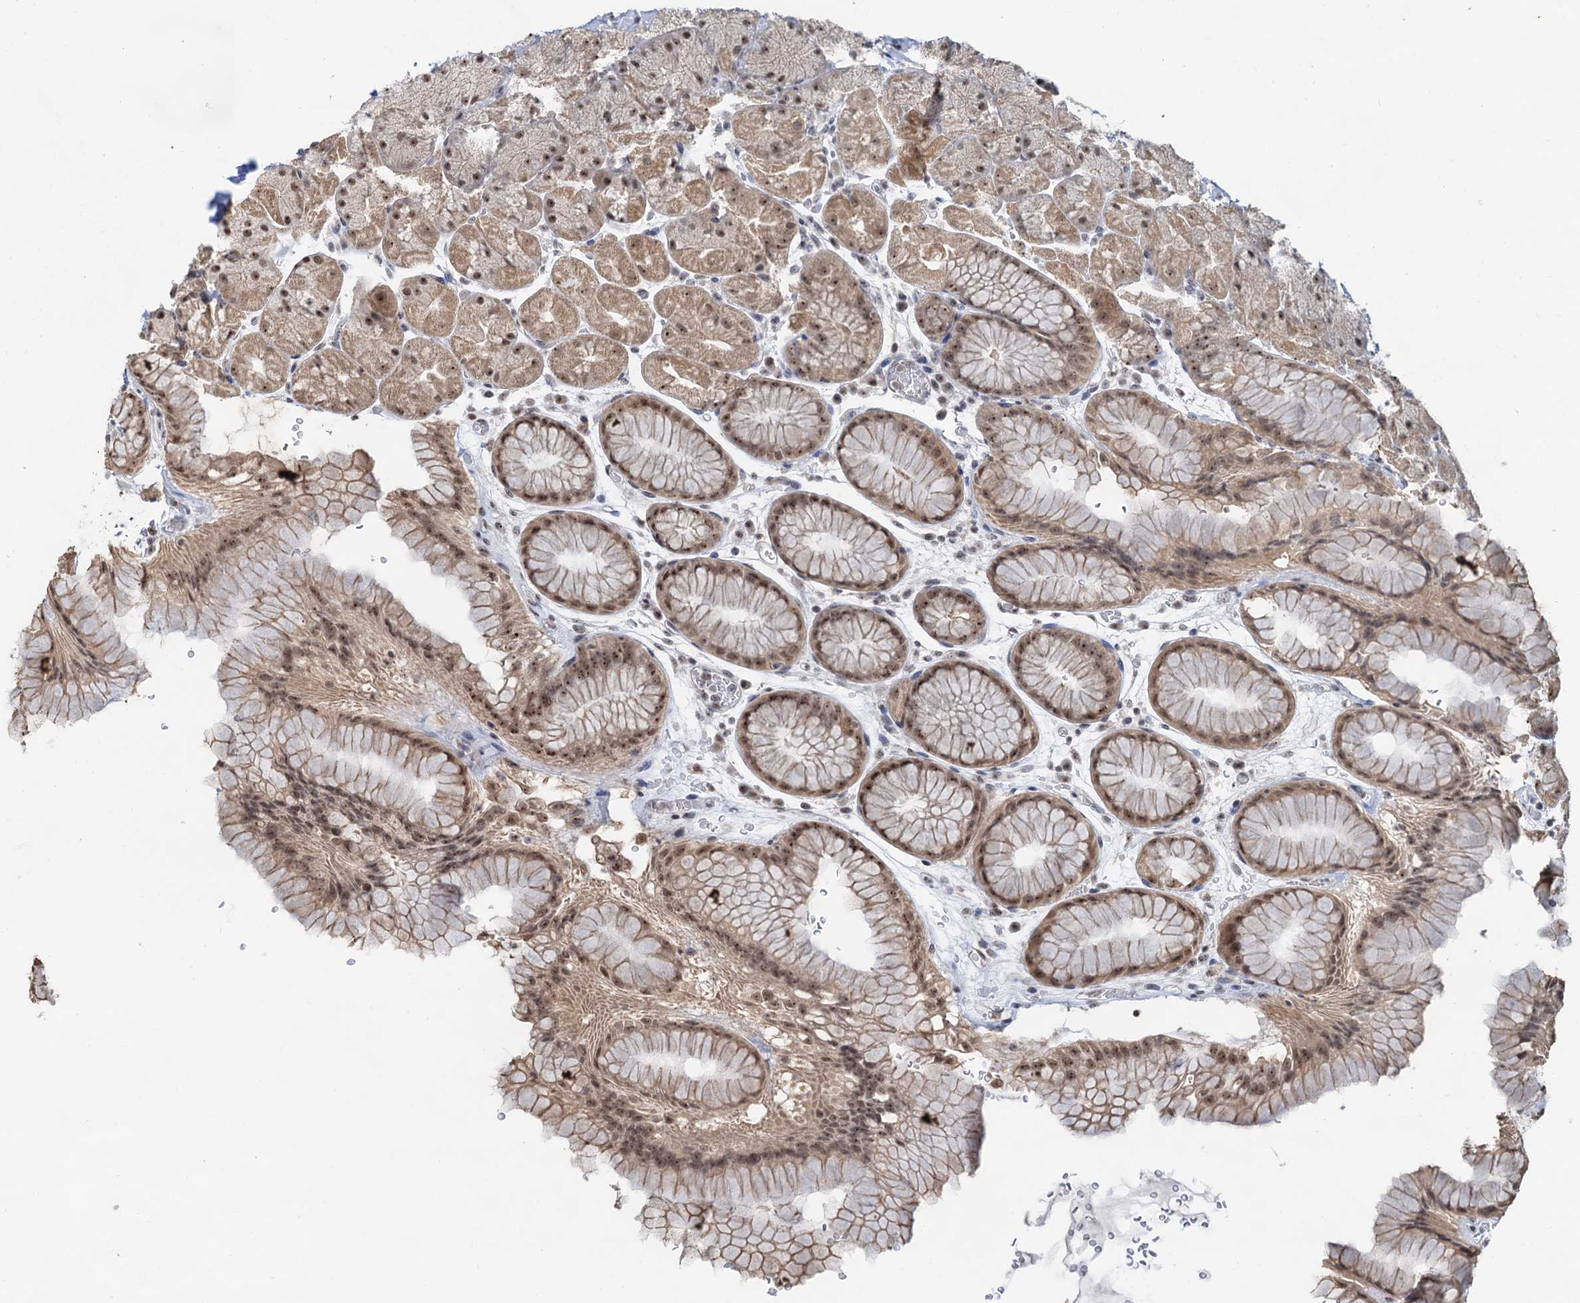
{"staining": {"intensity": "moderate", "quantity": ">75%", "location": "cytoplasmic/membranous,nuclear"}, "tissue": "stomach", "cell_type": "Glandular cells", "image_type": "normal", "snomed": [{"axis": "morphology", "description": "Normal tissue, NOS"}, {"axis": "topography", "description": "Stomach, upper"}, {"axis": "topography", "description": "Stomach, lower"}], "caption": "An IHC photomicrograph of benign tissue is shown. Protein staining in brown highlights moderate cytoplasmic/membranous,nuclear positivity in stomach within glandular cells.", "gene": "NAT10", "patient": {"sex": "male", "age": 67}}